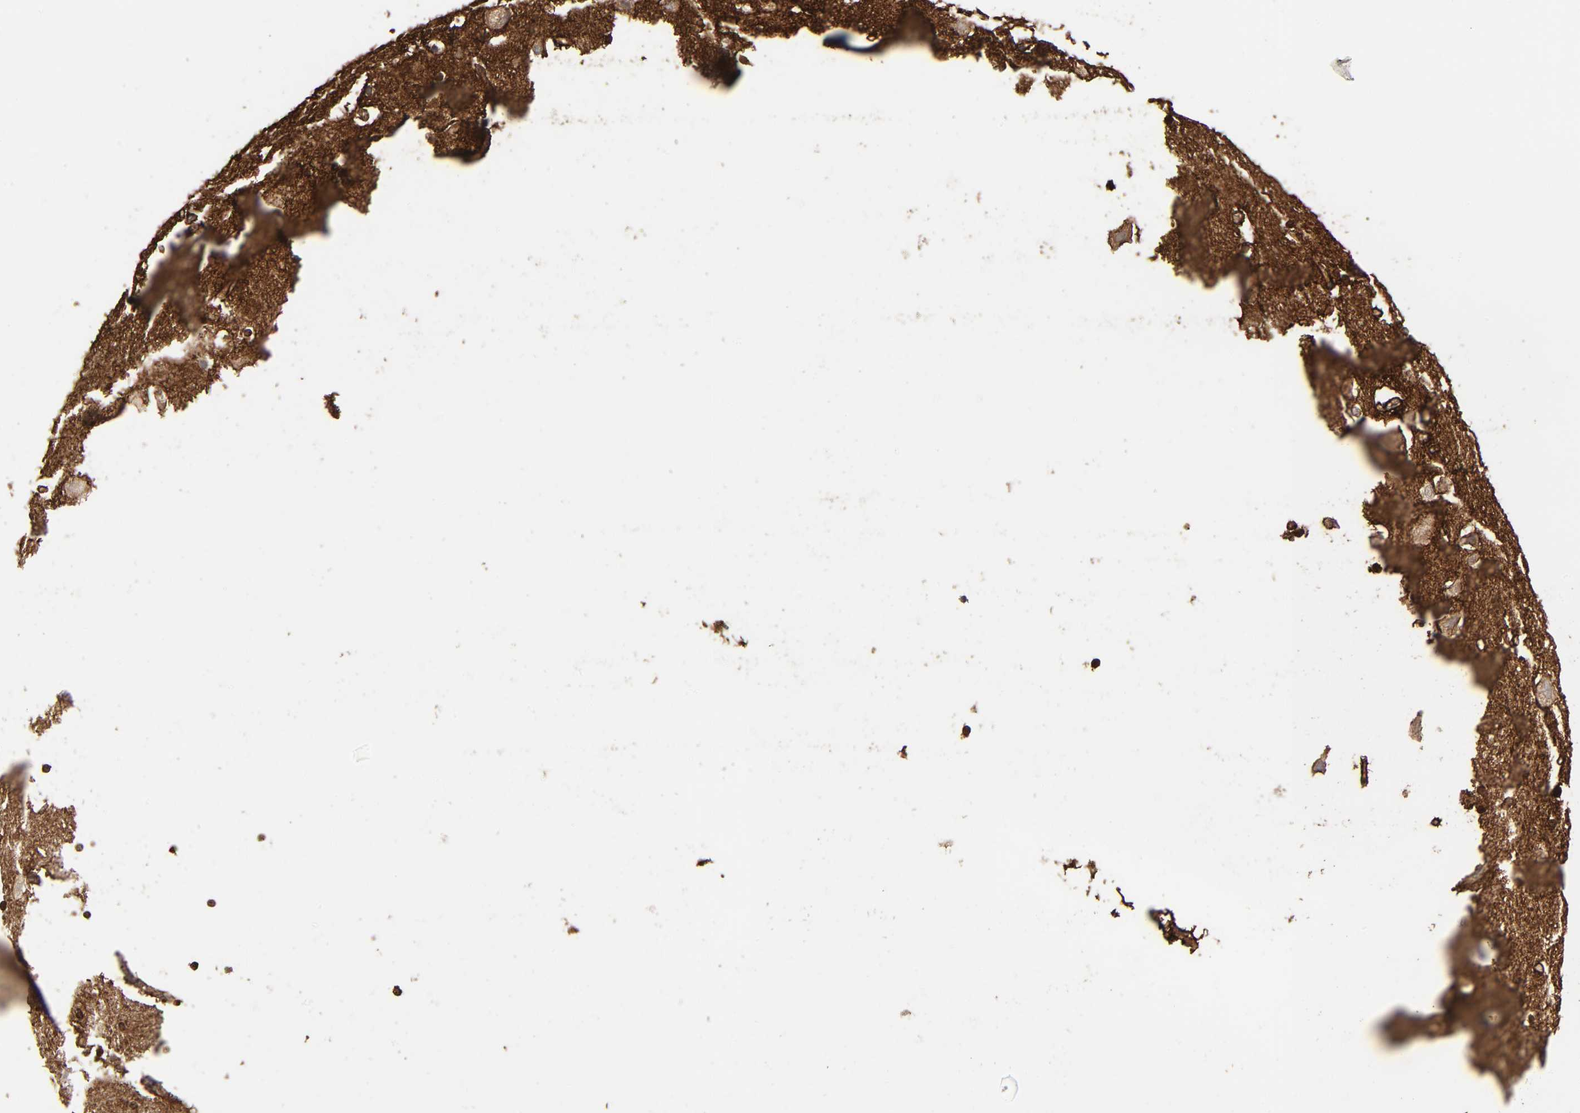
{"staining": {"intensity": "strong", "quantity": "25%-75%", "location": "nuclear"}, "tissue": "caudate", "cell_type": "Glial cells", "image_type": "normal", "snomed": [{"axis": "morphology", "description": "Normal tissue, NOS"}, {"axis": "topography", "description": "Lateral ventricle wall"}], "caption": "Protein staining of unremarkable caudate exhibits strong nuclear staining in approximately 25%-75% of glial cells.", "gene": "NDRG2", "patient": {"sex": "female", "age": 54}}